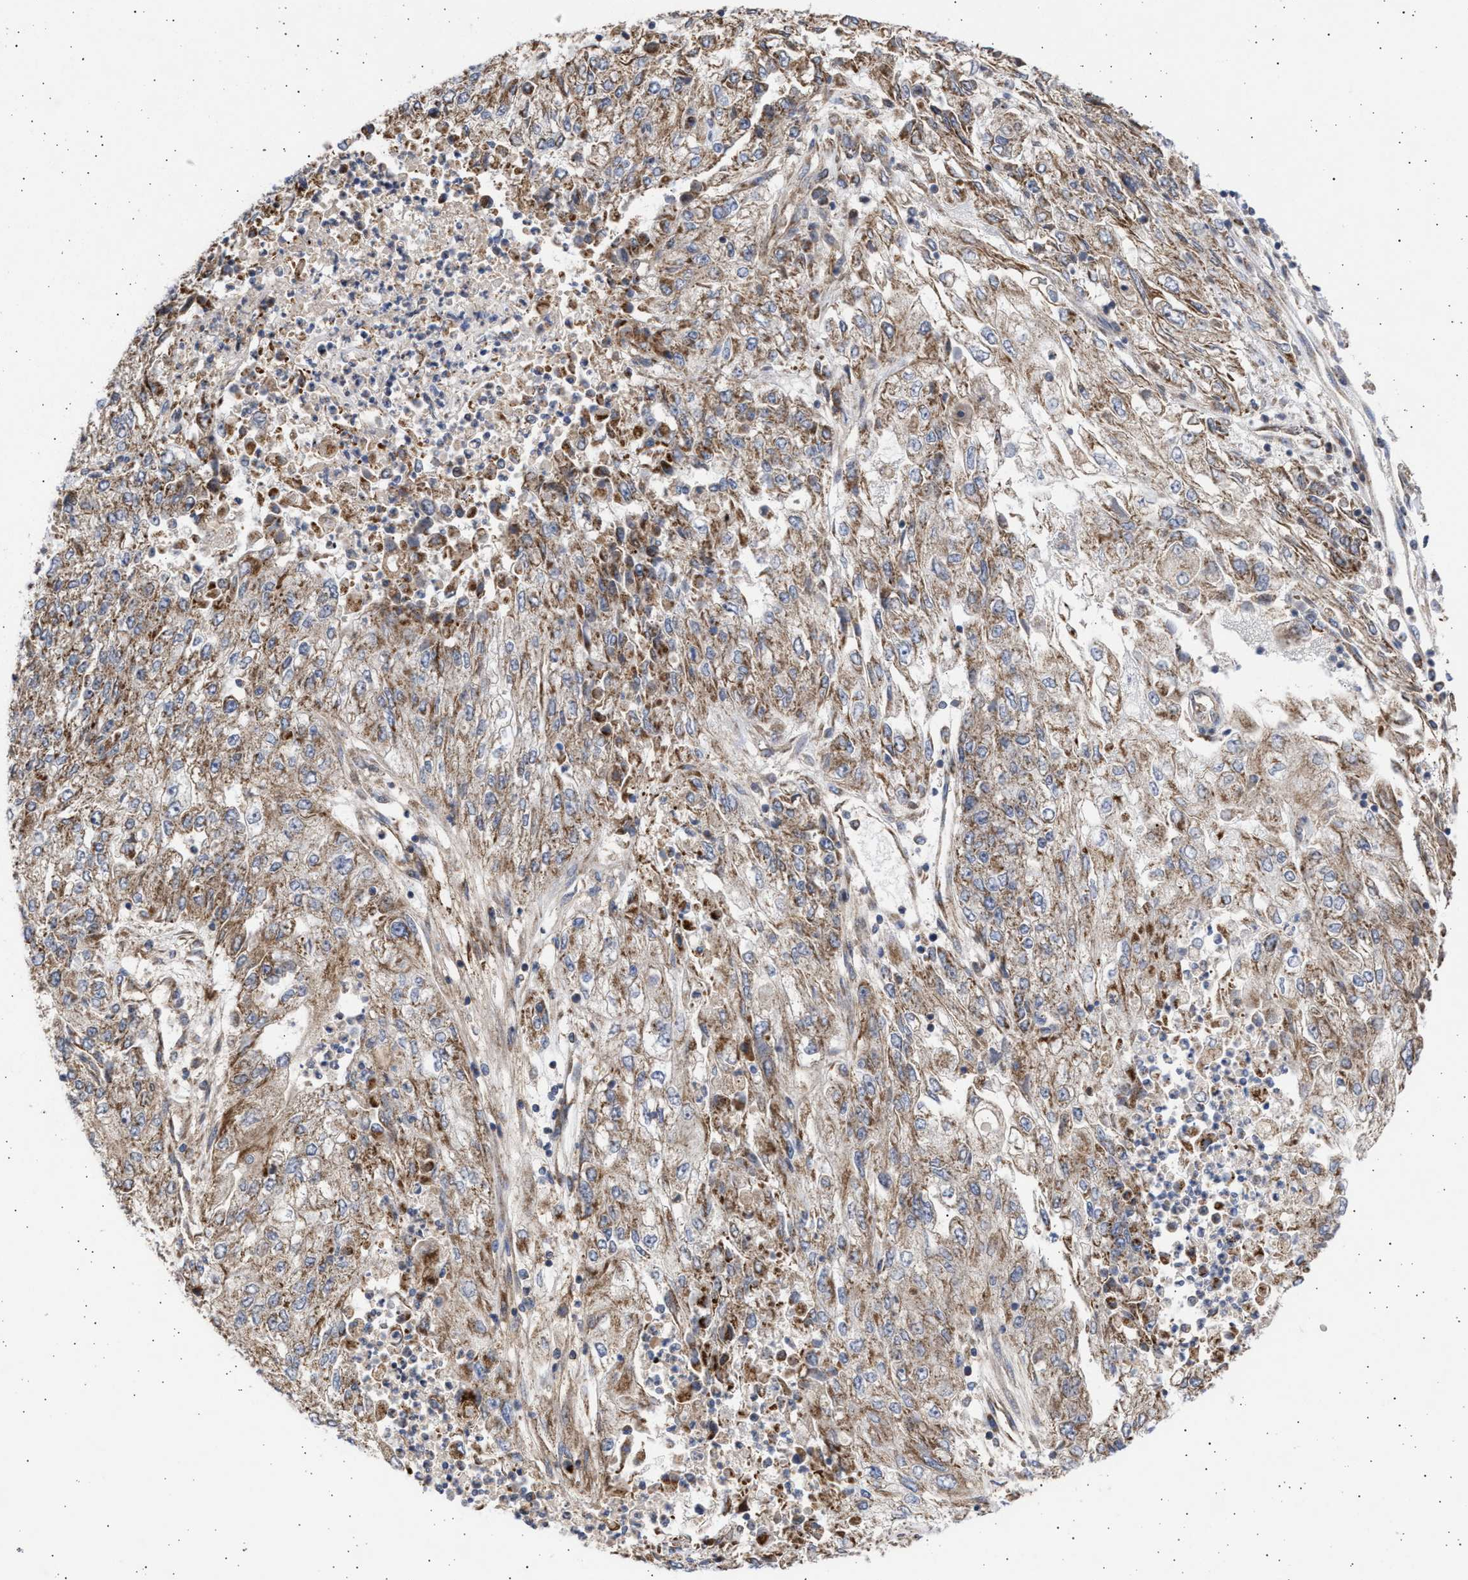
{"staining": {"intensity": "moderate", "quantity": ">75%", "location": "cytoplasmic/membranous"}, "tissue": "endometrial cancer", "cell_type": "Tumor cells", "image_type": "cancer", "snomed": [{"axis": "morphology", "description": "Adenocarcinoma, NOS"}, {"axis": "topography", "description": "Endometrium"}], "caption": "Immunohistochemistry photomicrograph of neoplastic tissue: endometrial adenocarcinoma stained using immunohistochemistry (IHC) reveals medium levels of moderate protein expression localized specifically in the cytoplasmic/membranous of tumor cells, appearing as a cytoplasmic/membranous brown color.", "gene": "TTC19", "patient": {"sex": "female", "age": 49}}